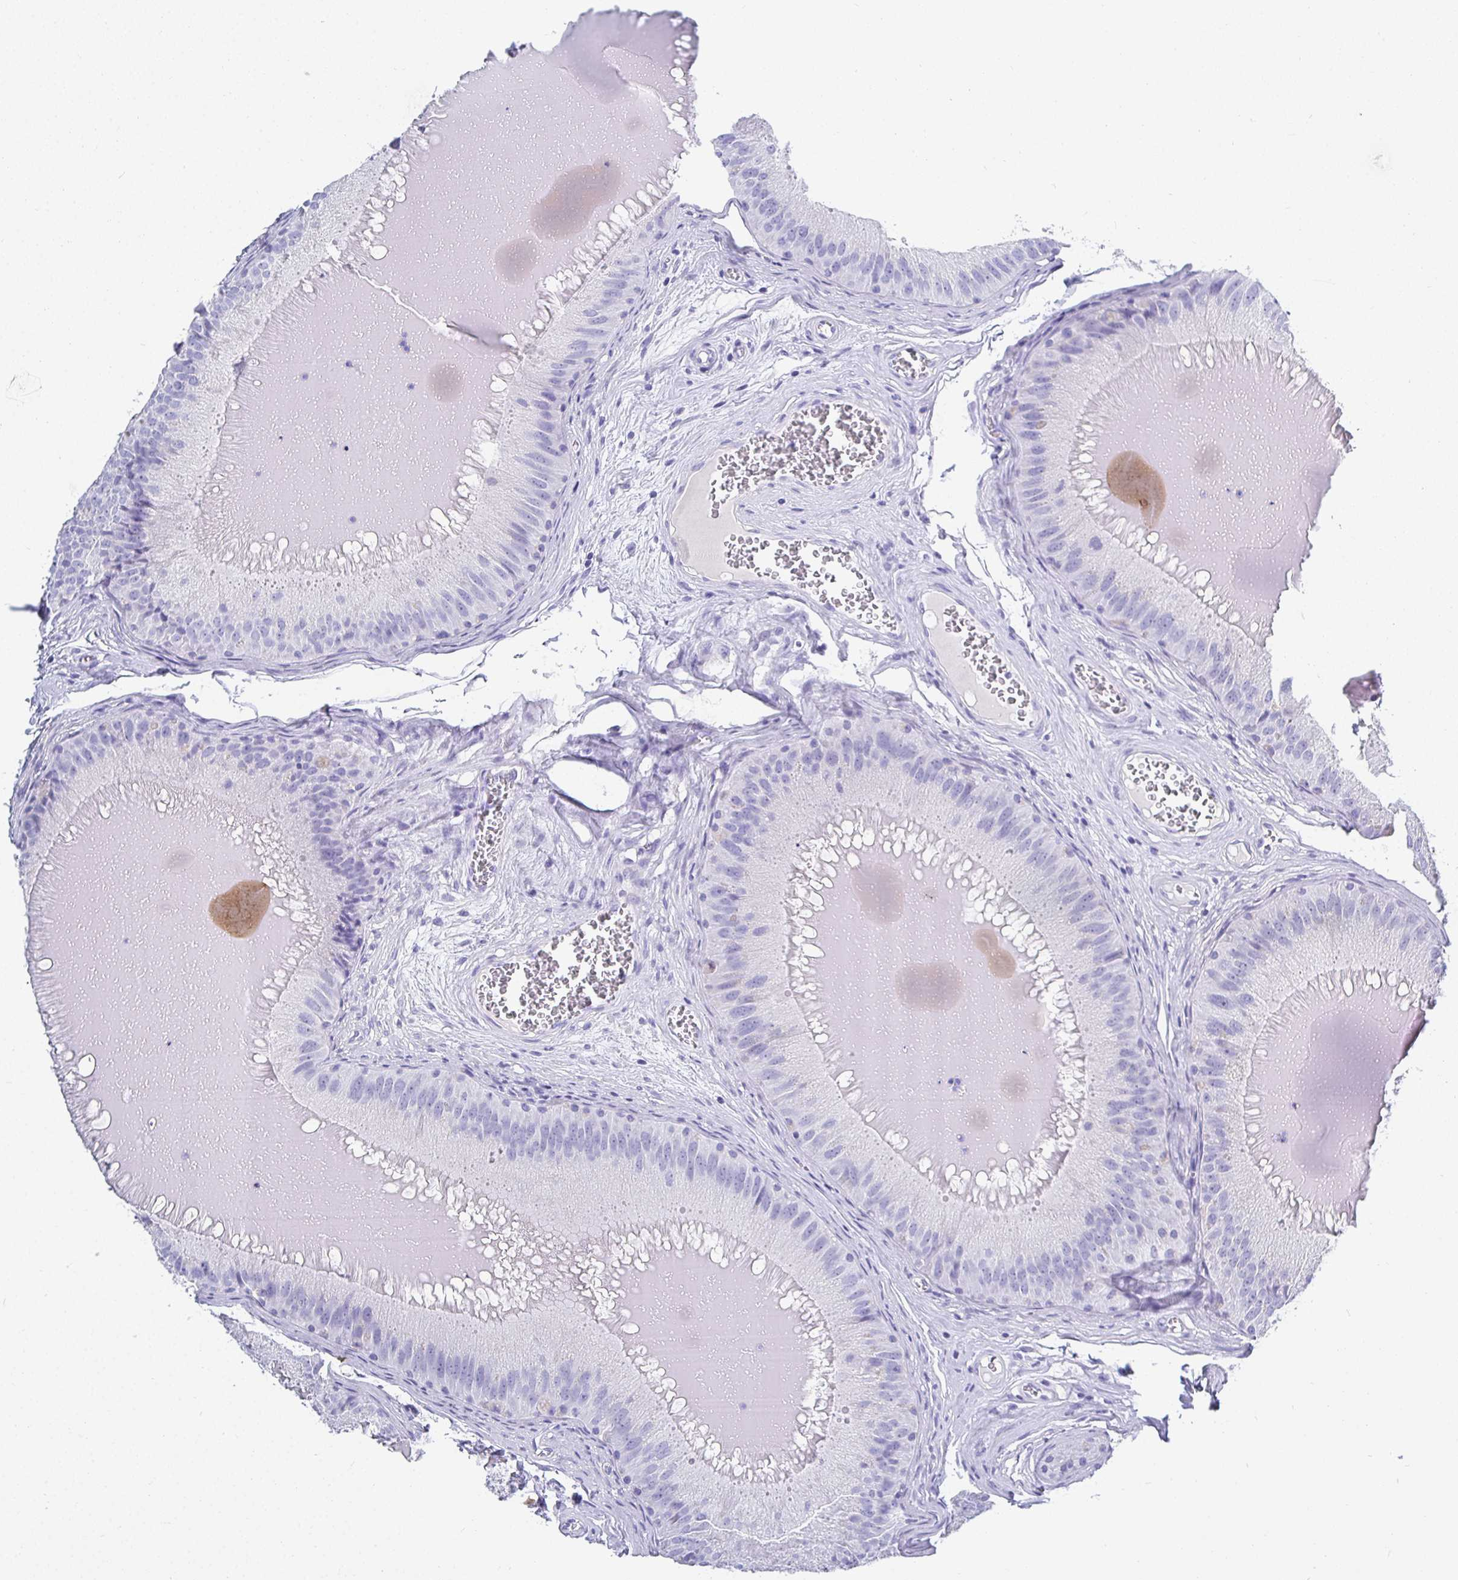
{"staining": {"intensity": "negative", "quantity": "none", "location": "none"}, "tissue": "epididymis", "cell_type": "Glandular cells", "image_type": "normal", "snomed": [{"axis": "morphology", "description": "Normal tissue, NOS"}, {"axis": "topography", "description": "Epididymis, spermatic cord, NOS"}], "caption": "An immunohistochemistry (IHC) histopathology image of benign epididymis is shown. There is no staining in glandular cells of epididymis.", "gene": "TMEM241", "patient": {"sex": "male", "age": 39}}